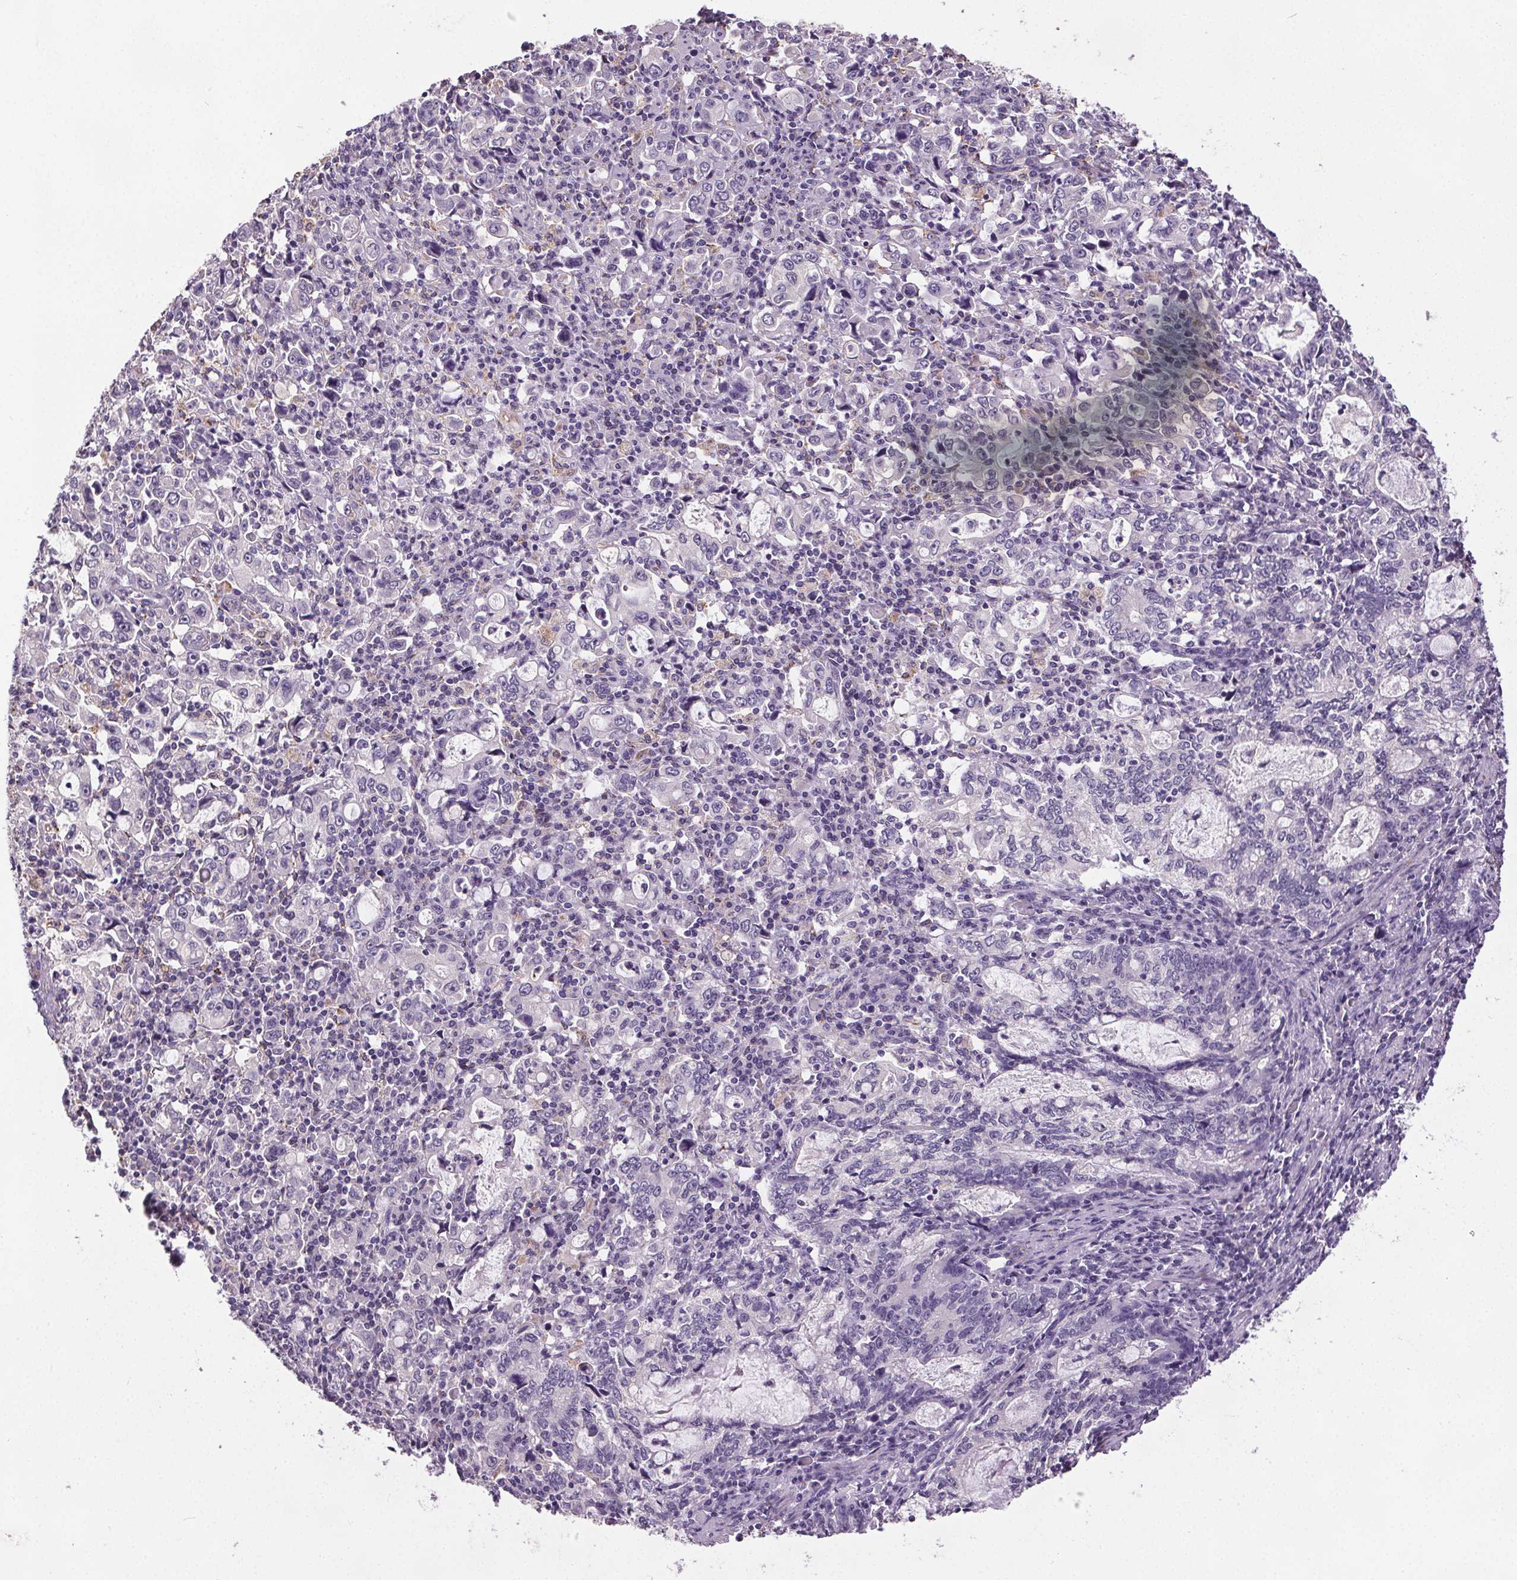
{"staining": {"intensity": "negative", "quantity": "none", "location": "none"}, "tissue": "stomach cancer", "cell_type": "Tumor cells", "image_type": "cancer", "snomed": [{"axis": "morphology", "description": "Adenocarcinoma, NOS"}, {"axis": "topography", "description": "Stomach, lower"}], "caption": "There is no significant positivity in tumor cells of adenocarcinoma (stomach).", "gene": "GPIHBP1", "patient": {"sex": "female", "age": 72}}